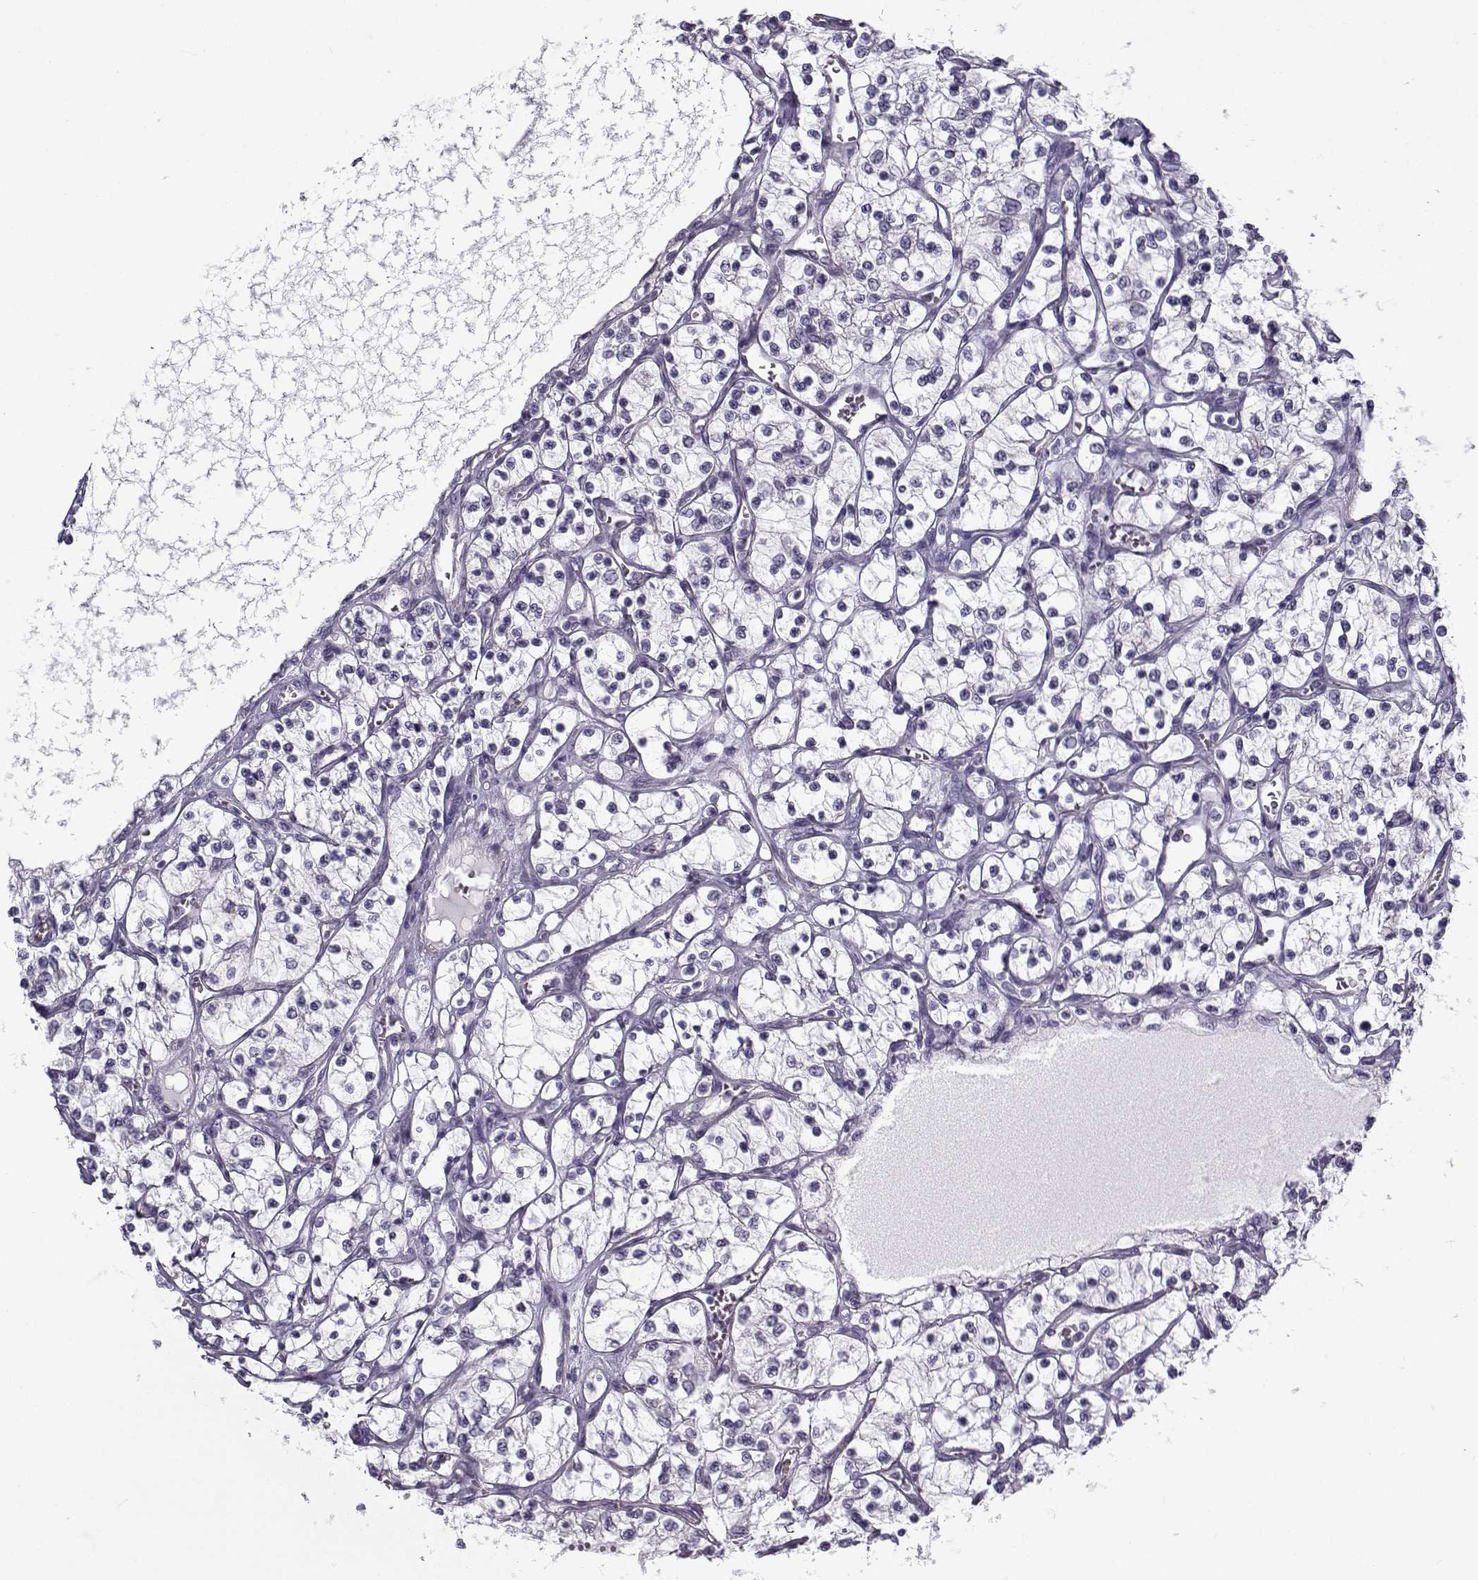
{"staining": {"intensity": "negative", "quantity": "none", "location": "none"}, "tissue": "renal cancer", "cell_type": "Tumor cells", "image_type": "cancer", "snomed": [{"axis": "morphology", "description": "Adenocarcinoma, NOS"}, {"axis": "topography", "description": "Kidney"}], "caption": "Immunohistochemistry photomicrograph of neoplastic tissue: adenocarcinoma (renal) stained with DAB shows no significant protein positivity in tumor cells.", "gene": "TEX55", "patient": {"sex": "female", "age": 69}}